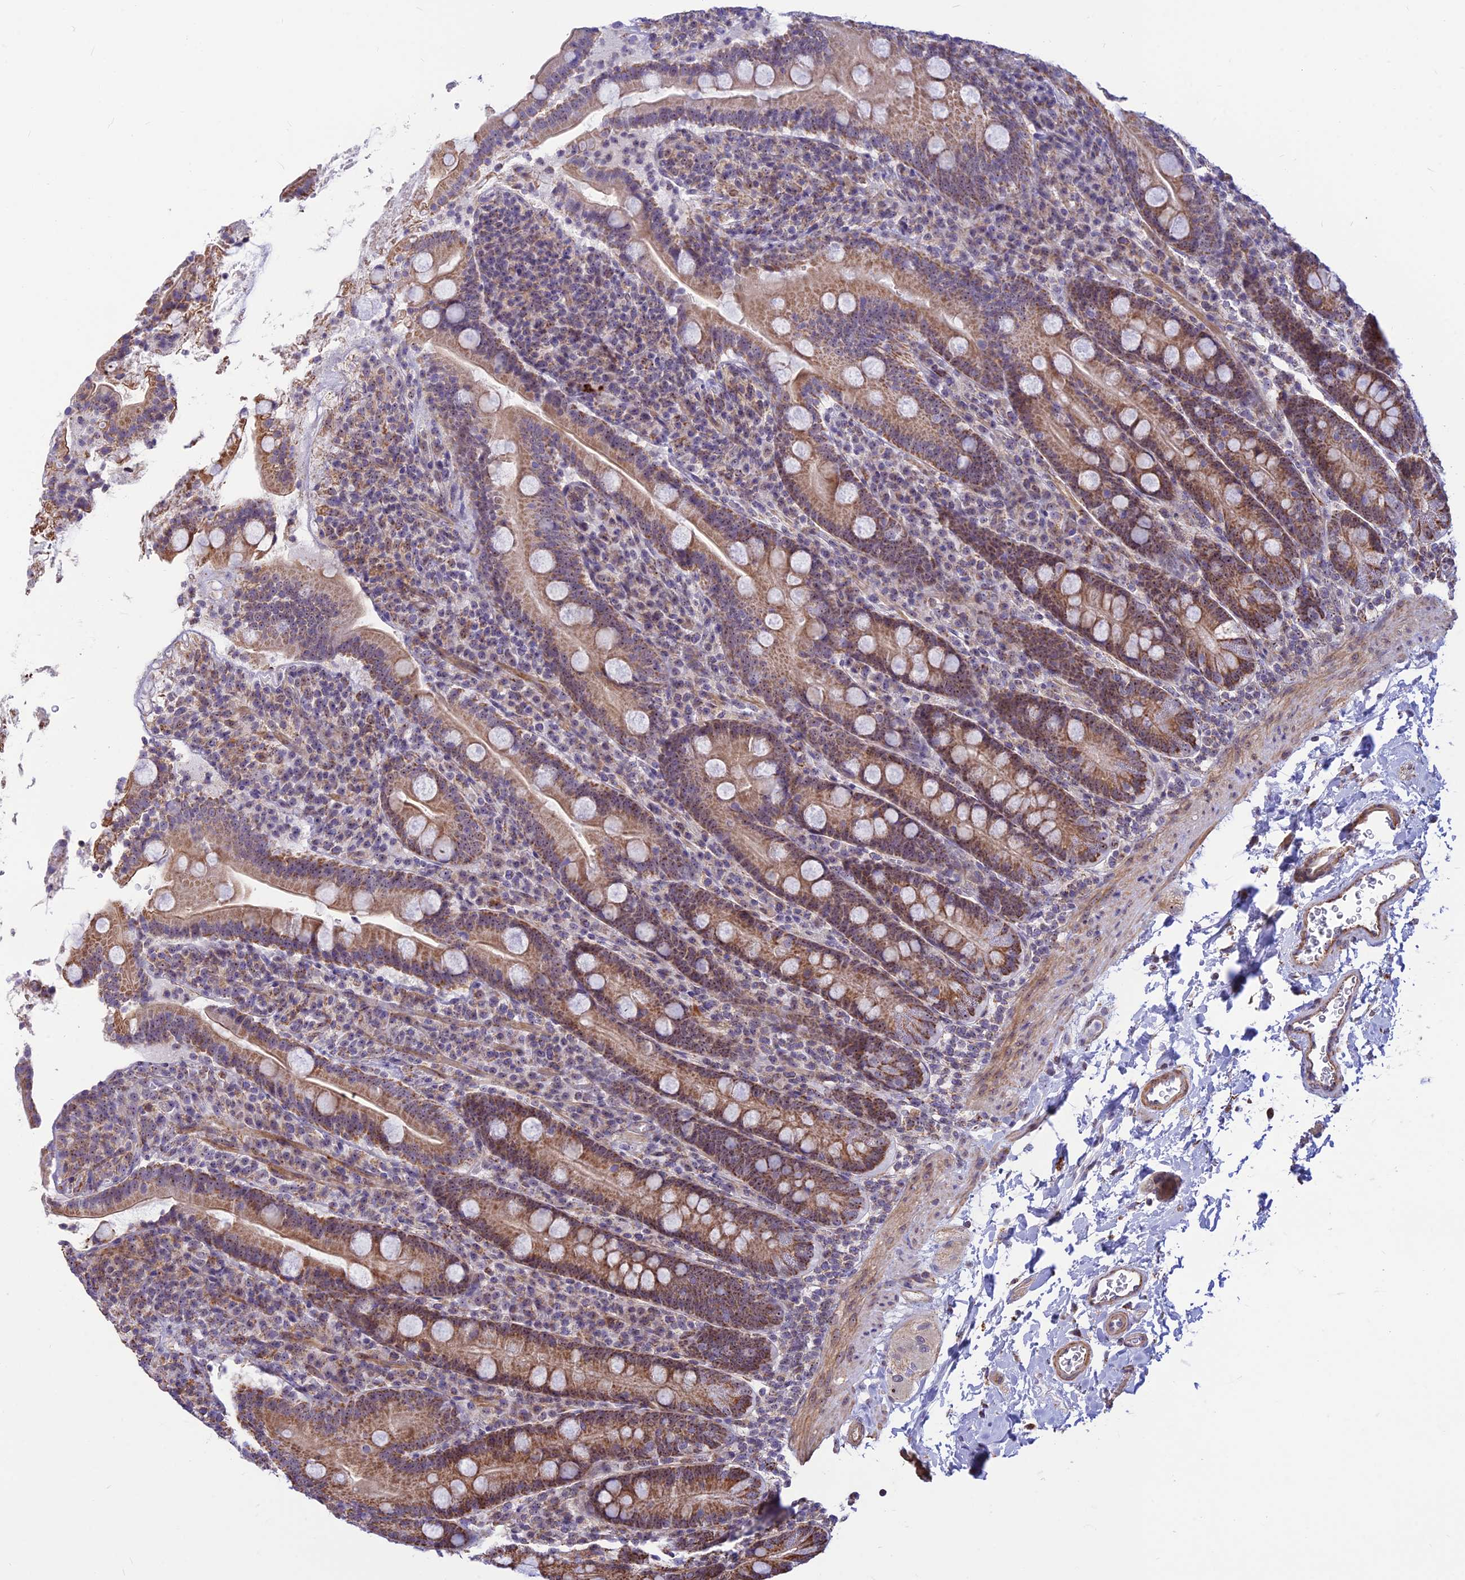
{"staining": {"intensity": "moderate", "quantity": ">75%", "location": "cytoplasmic/membranous,nuclear"}, "tissue": "duodenum", "cell_type": "Glandular cells", "image_type": "normal", "snomed": [{"axis": "morphology", "description": "Normal tissue, NOS"}, {"axis": "topography", "description": "Duodenum"}], "caption": "High-magnification brightfield microscopy of unremarkable duodenum stained with DAB (3,3'-diaminobenzidine) (brown) and counterstained with hematoxylin (blue). glandular cells exhibit moderate cytoplasmic/membranous,nuclear positivity is identified in about>75% of cells. The protein is shown in brown color, while the nuclei are stained blue.", "gene": "POLR1G", "patient": {"sex": "male", "age": 35}}